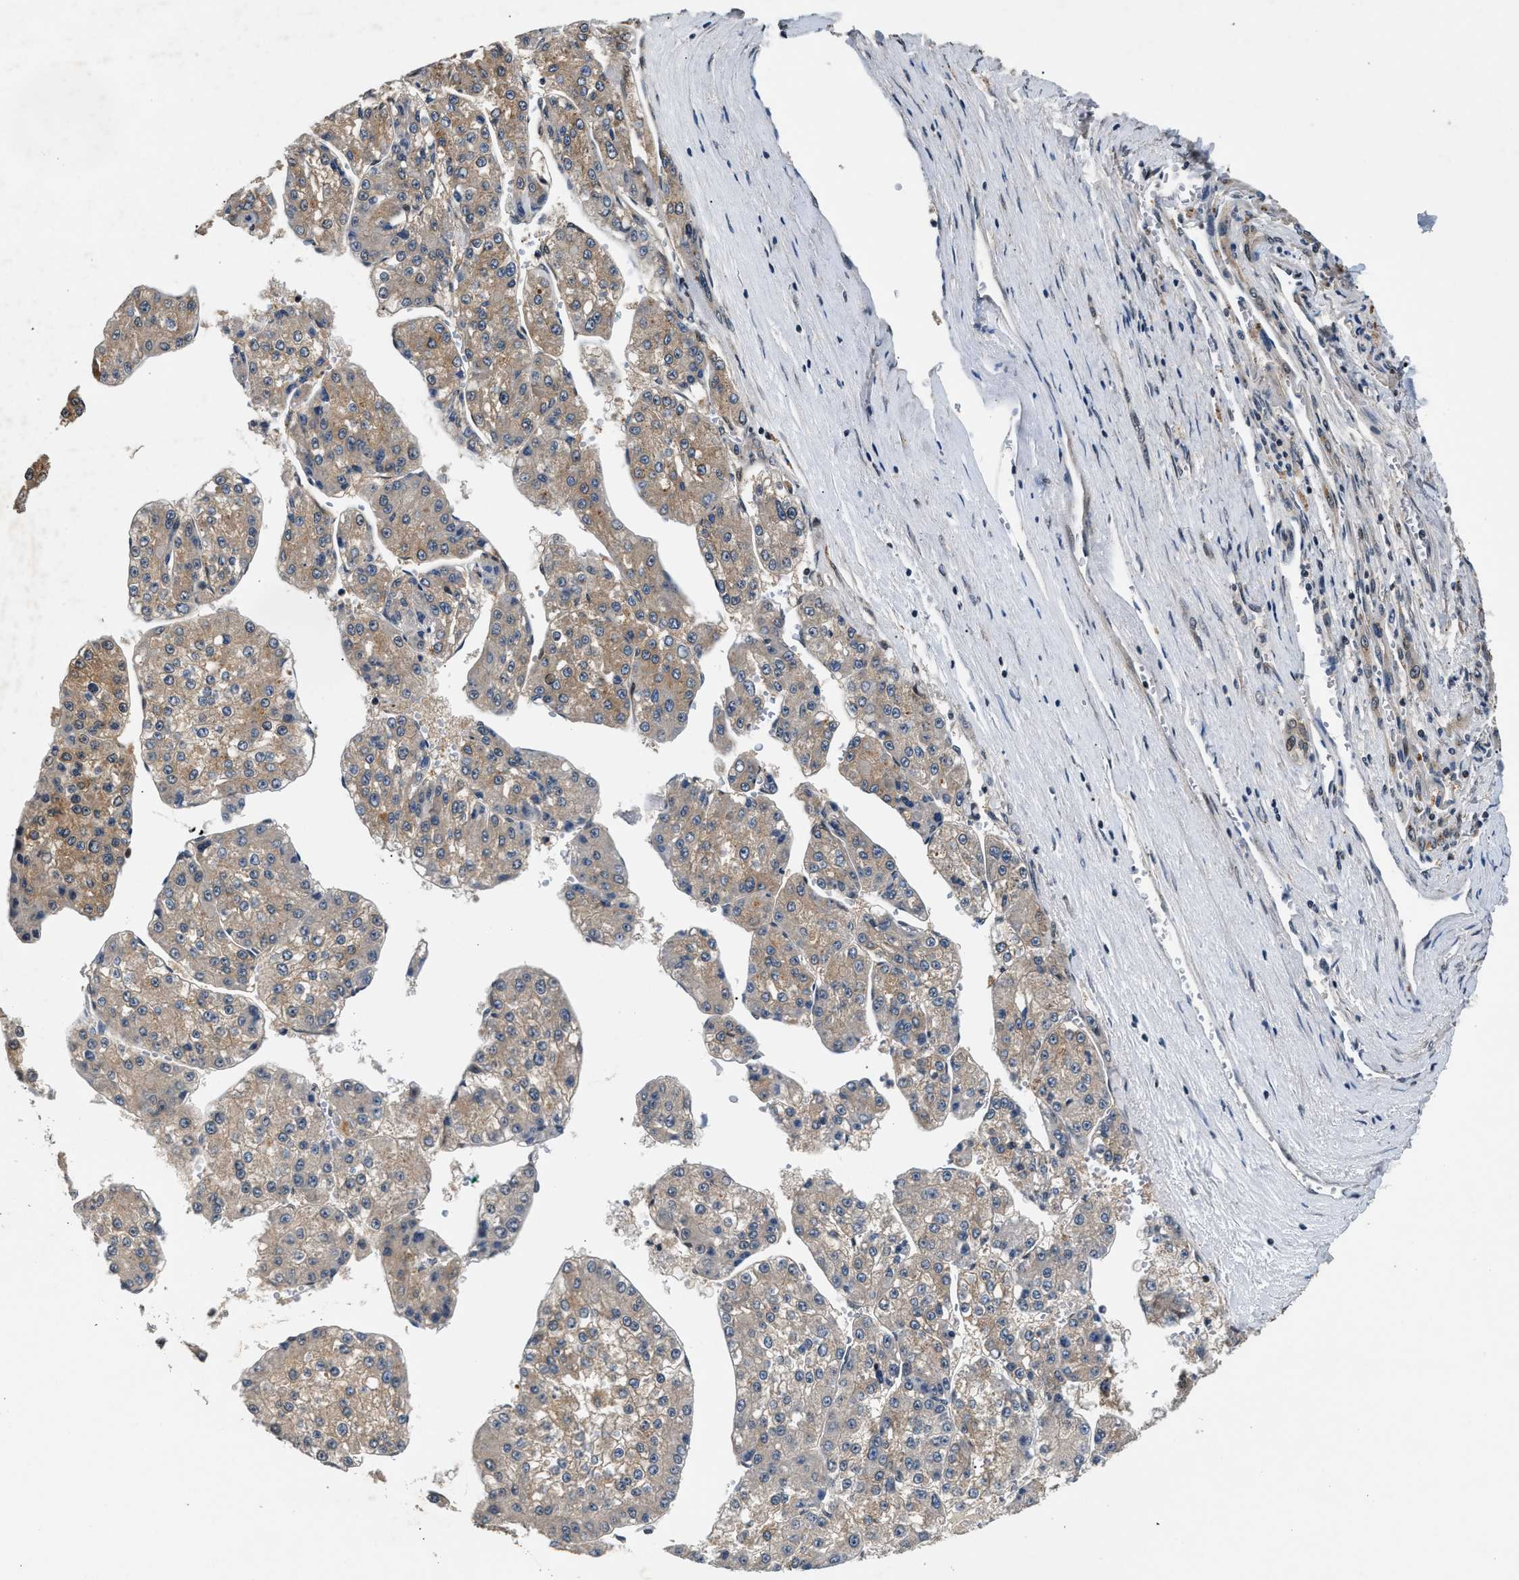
{"staining": {"intensity": "moderate", "quantity": "25%-75%", "location": "cytoplasmic/membranous"}, "tissue": "liver cancer", "cell_type": "Tumor cells", "image_type": "cancer", "snomed": [{"axis": "morphology", "description": "Carcinoma, Hepatocellular, NOS"}, {"axis": "topography", "description": "Liver"}], "caption": "Protein analysis of liver cancer tissue displays moderate cytoplasmic/membranous expression in about 25%-75% of tumor cells.", "gene": "RBM33", "patient": {"sex": "female", "age": 73}}